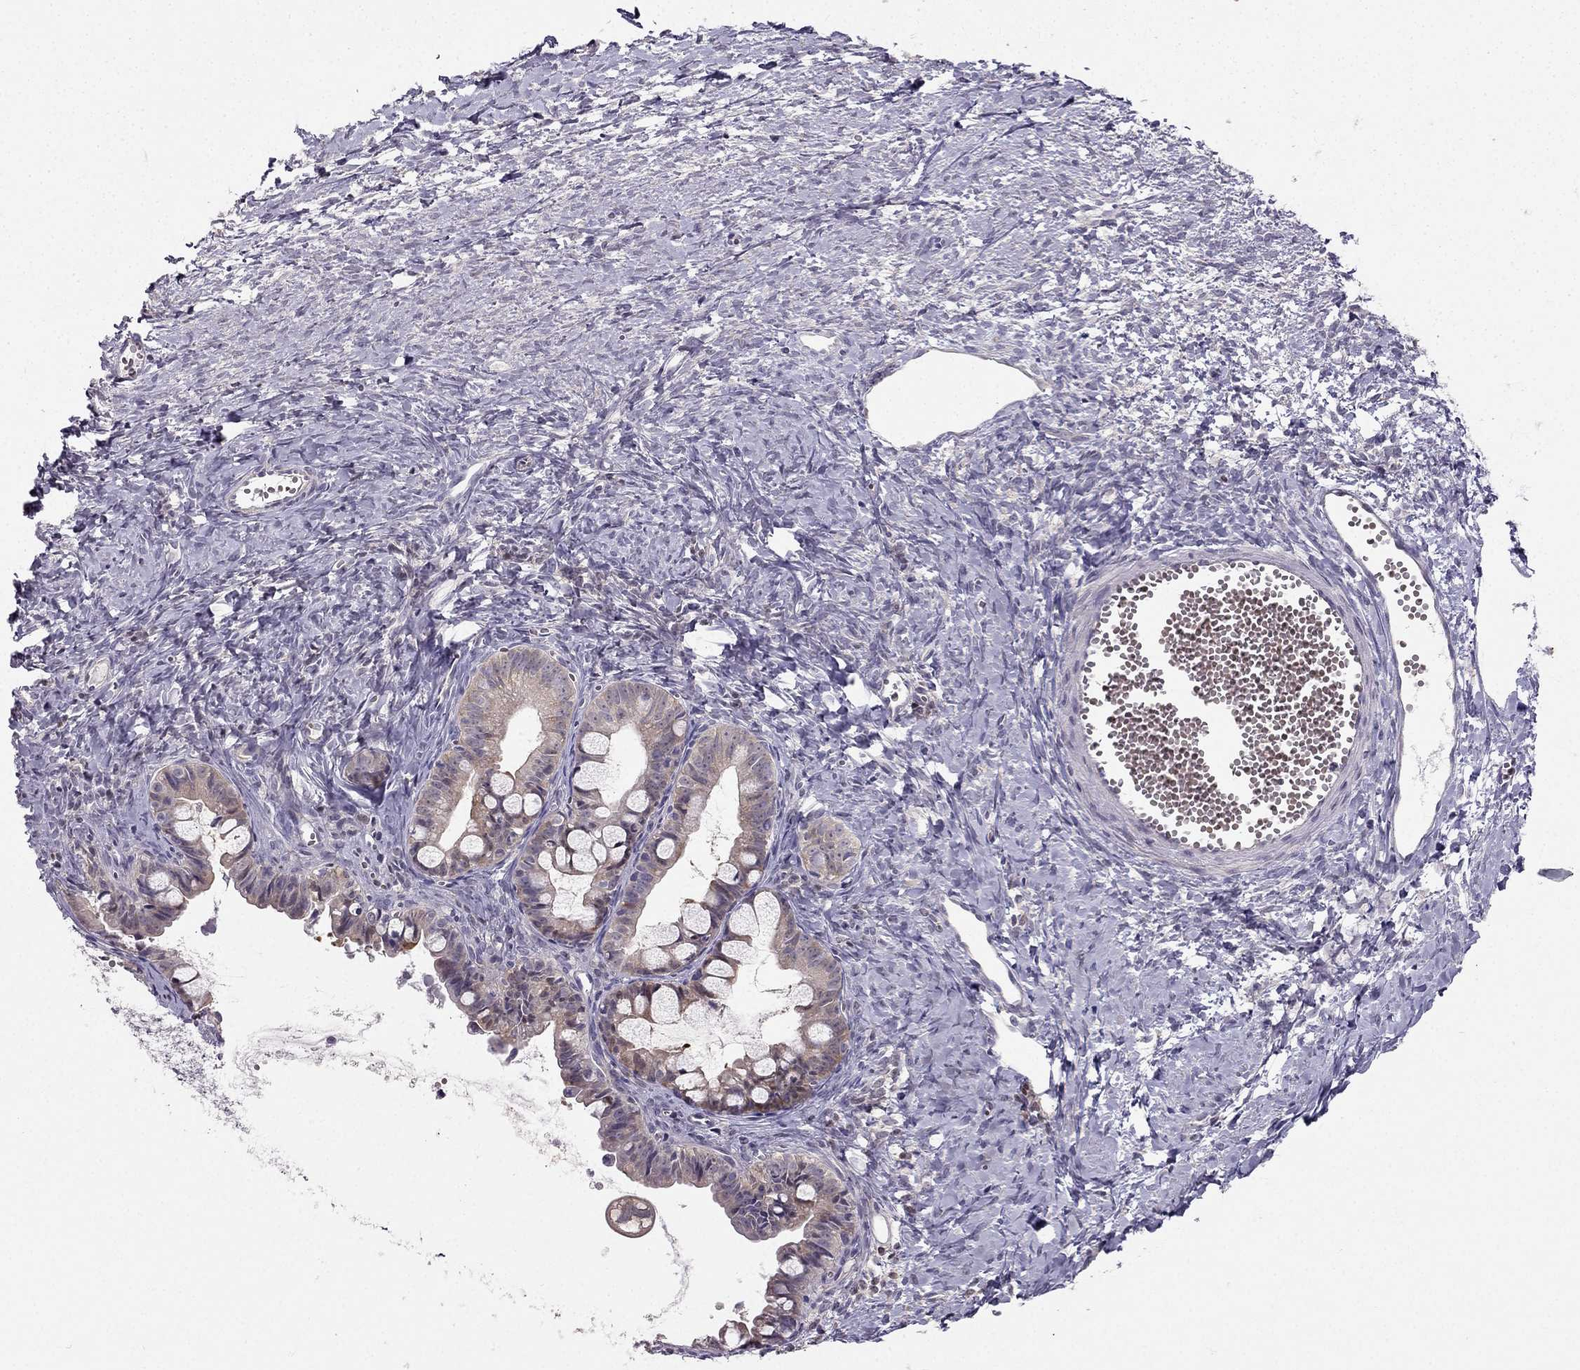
{"staining": {"intensity": "weak", "quantity": "<25%", "location": "cytoplasmic/membranous"}, "tissue": "ovarian cancer", "cell_type": "Tumor cells", "image_type": "cancer", "snomed": [{"axis": "morphology", "description": "Cystadenocarcinoma, mucinous, NOS"}, {"axis": "topography", "description": "Ovary"}], "caption": "This image is of ovarian cancer (mucinous cystadenocarcinoma) stained with immunohistochemistry to label a protein in brown with the nuclei are counter-stained blue. There is no expression in tumor cells. (DAB (3,3'-diaminobenzidine) immunohistochemistry visualized using brightfield microscopy, high magnification).", "gene": "RSPH14", "patient": {"sex": "female", "age": 63}}